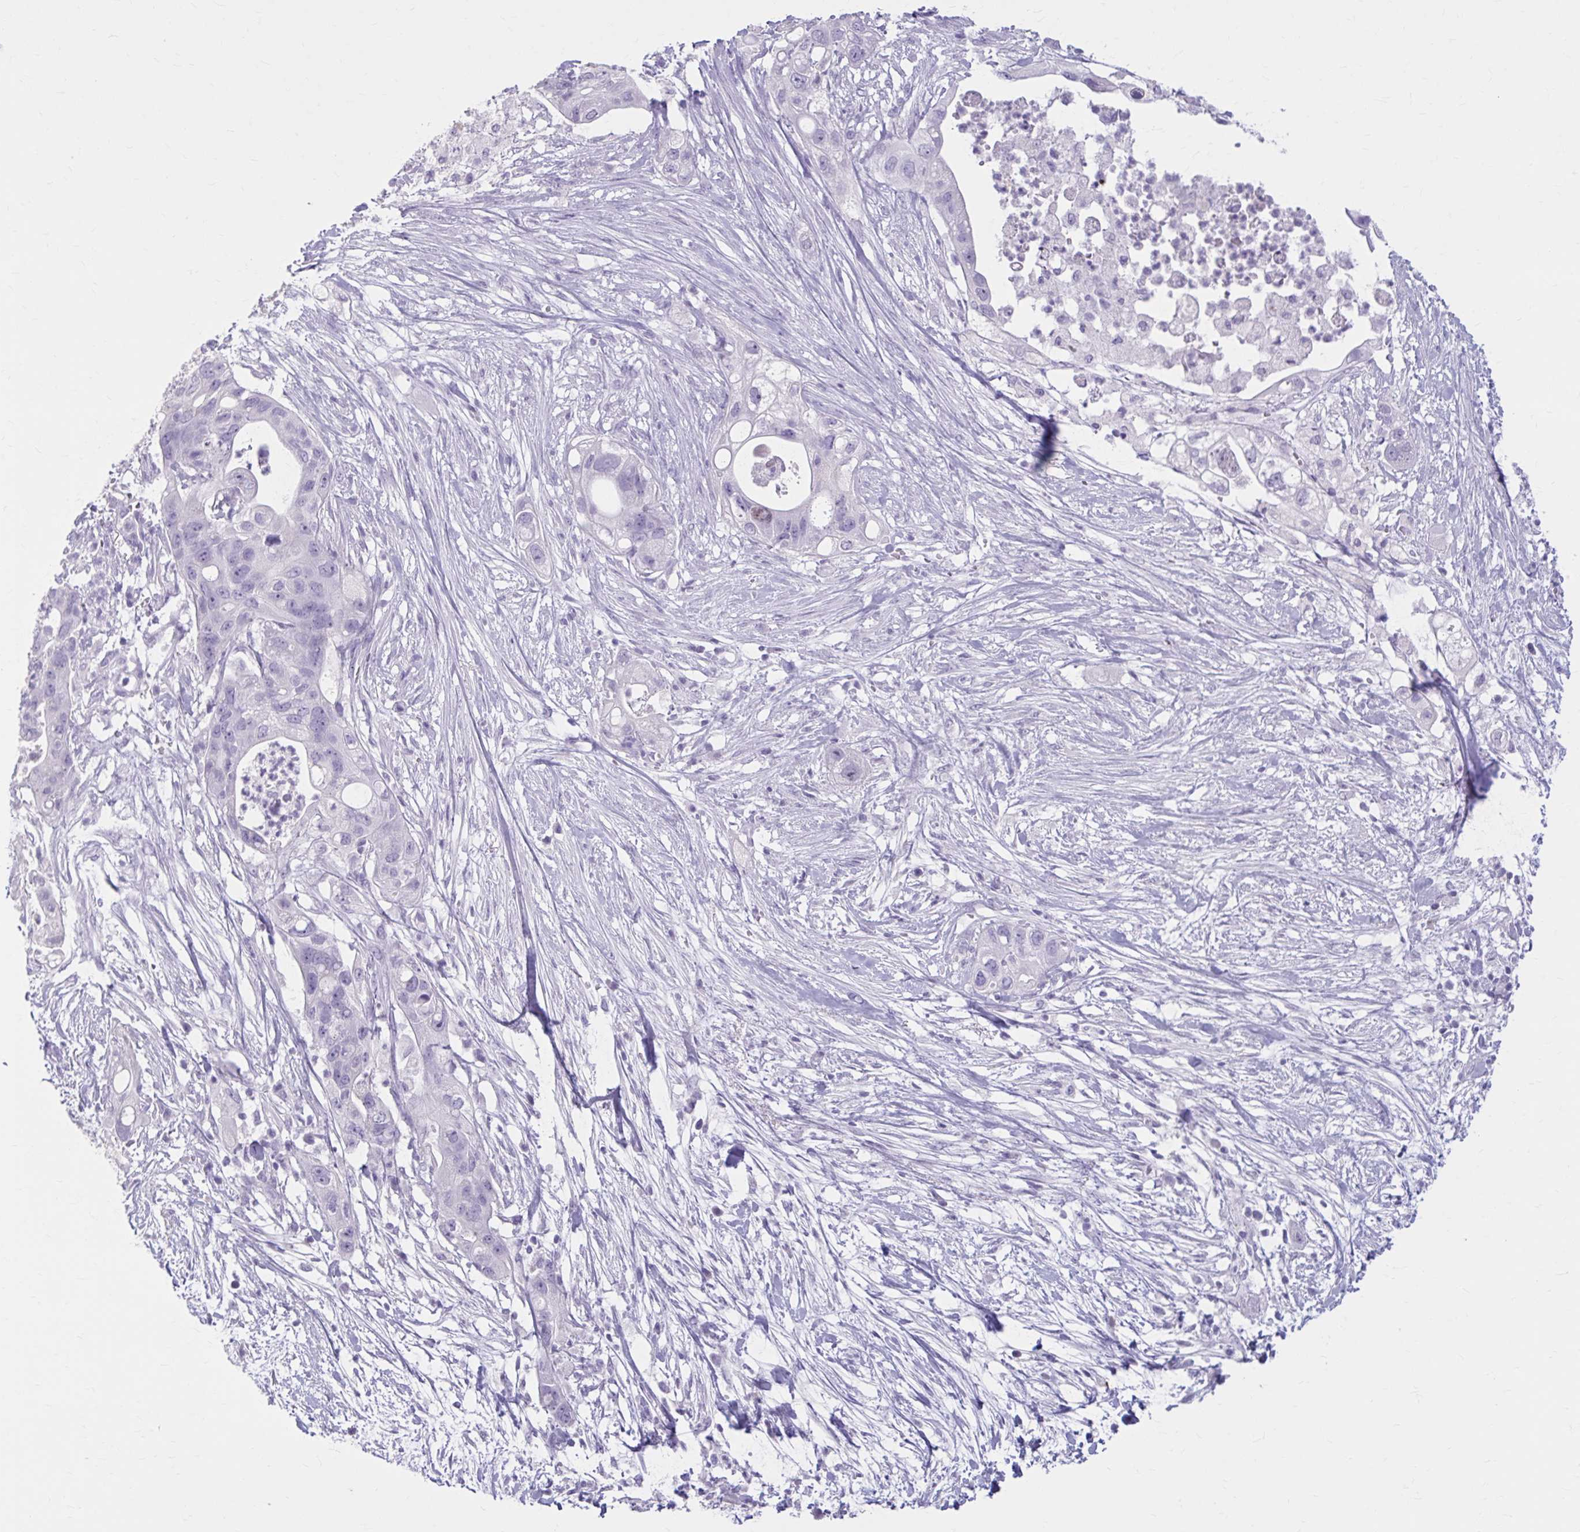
{"staining": {"intensity": "negative", "quantity": "none", "location": "none"}, "tissue": "pancreatic cancer", "cell_type": "Tumor cells", "image_type": "cancer", "snomed": [{"axis": "morphology", "description": "Adenocarcinoma, NOS"}, {"axis": "topography", "description": "Pancreas"}], "caption": "DAB immunohistochemical staining of adenocarcinoma (pancreatic) shows no significant positivity in tumor cells.", "gene": "OR4B1", "patient": {"sex": "female", "age": 72}}